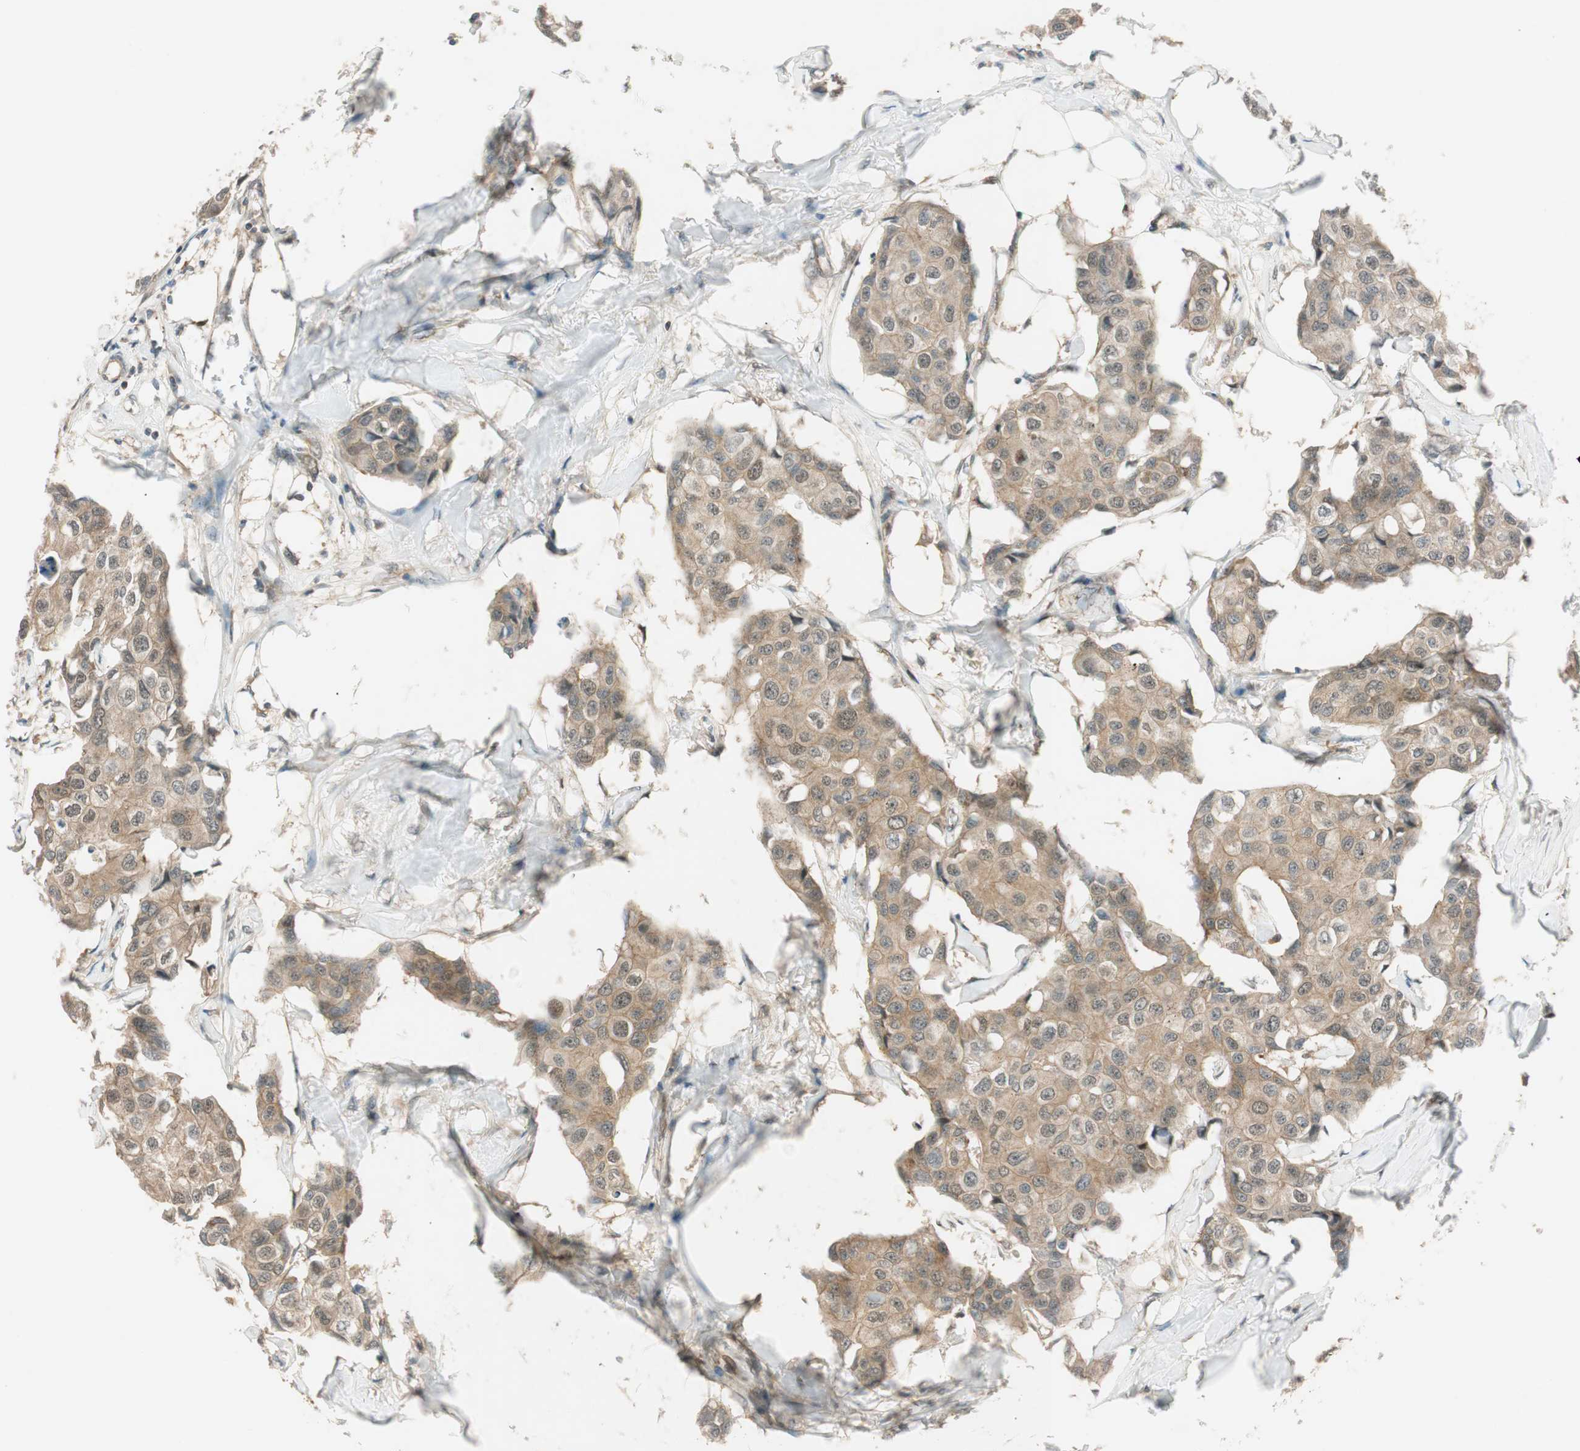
{"staining": {"intensity": "moderate", "quantity": ">75%", "location": "cytoplasmic/membranous,nuclear"}, "tissue": "breast cancer", "cell_type": "Tumor cells", "image_type": "cancer", "snomed": [{"axis": "morphology", "description": "Duct carcinoma"}, {"axis": "topography", "description": "Breast"}], "caption": "This micrograph displays breast invasive ductal carcinoma stained with IHC to label a protein in brown. The cytoplasmic/membranous and nuclear of tumor cells show moderate positivity for the protein. Nuclei are counter-stained blue.", "gene": "PSMD8", "patient": {"sex": "female", "age": 80}}